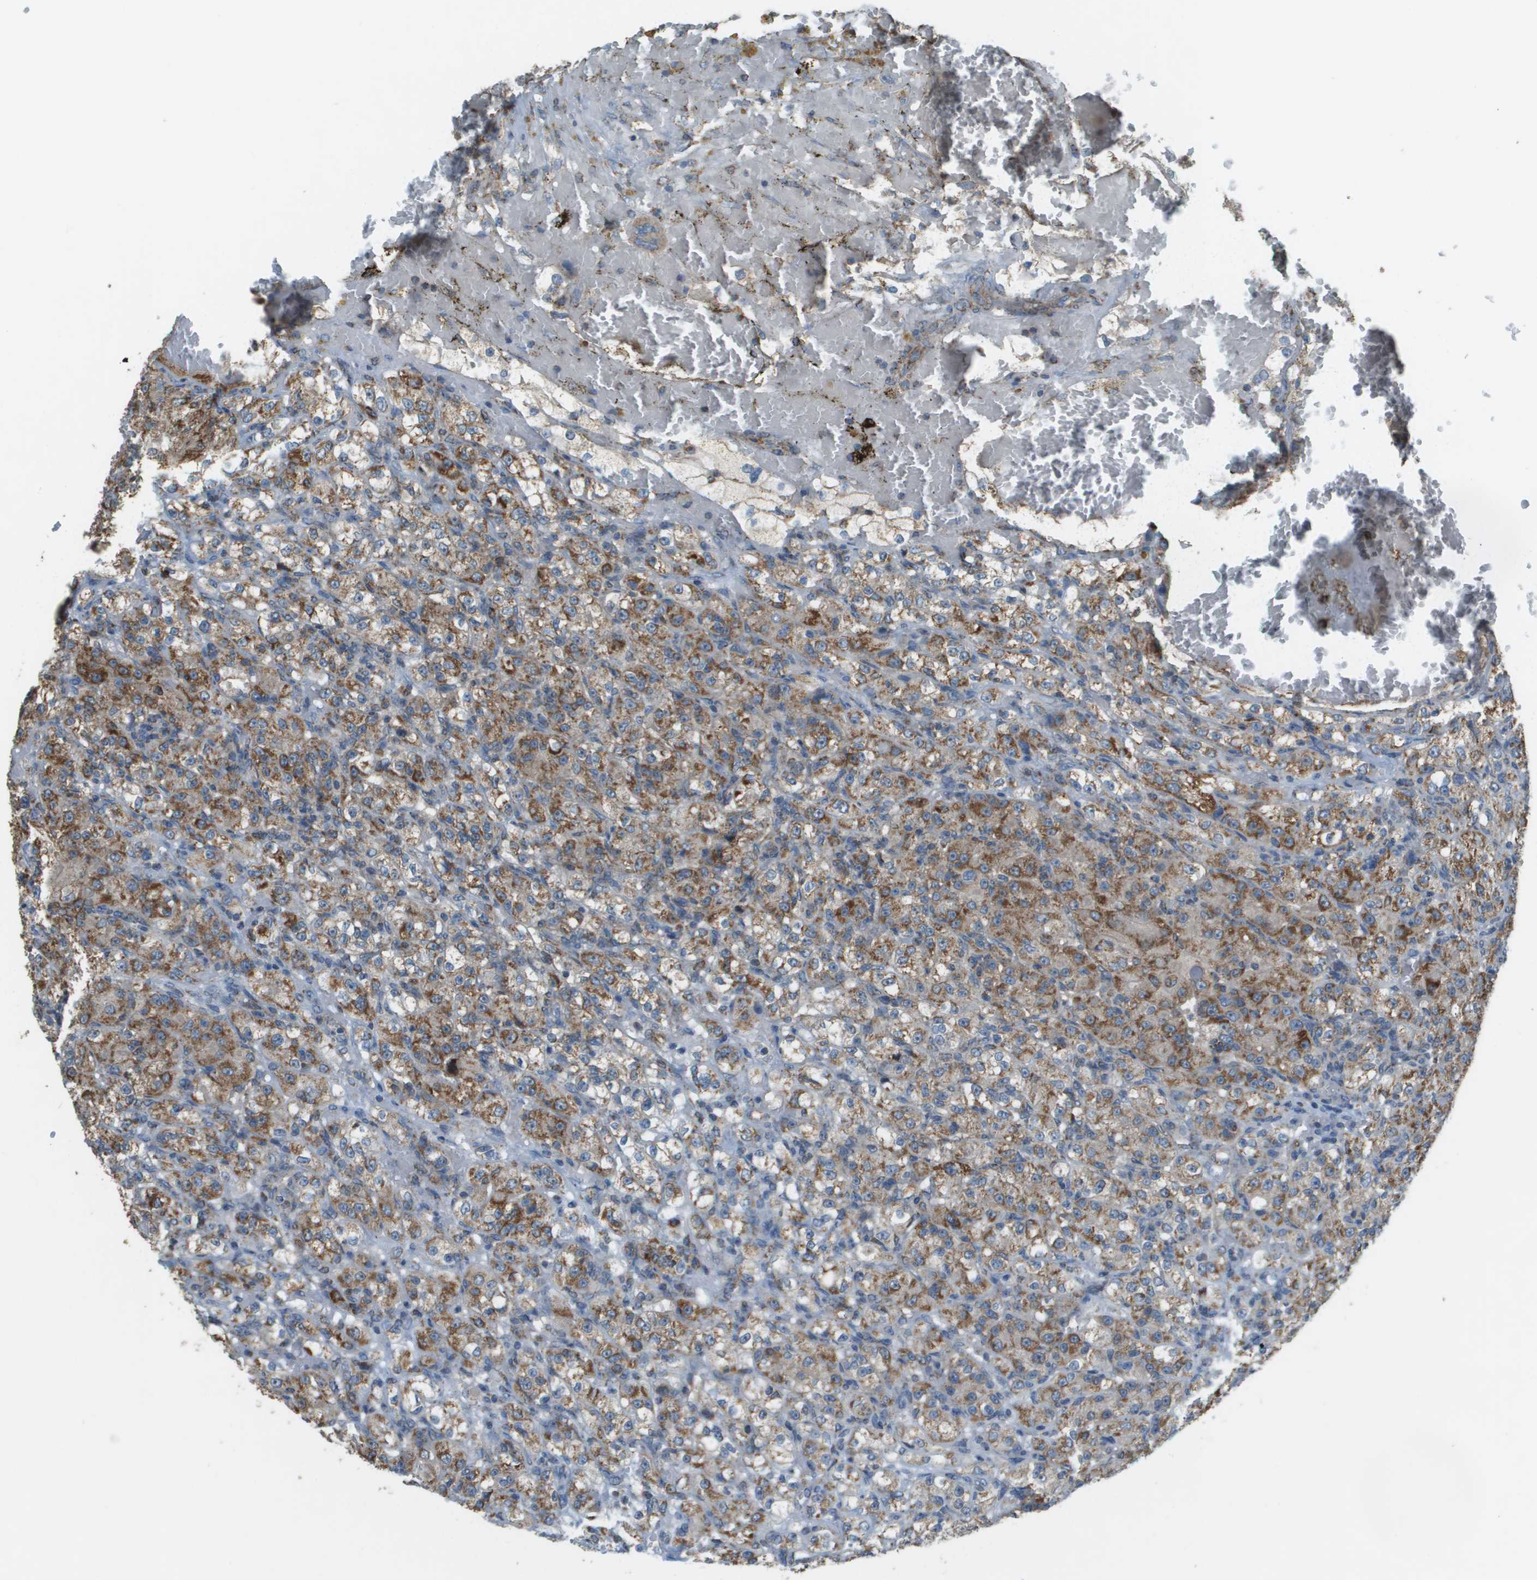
{"staining": {"intensity": "moderate", "quantity": "25%-75%", "location": "cytoplasmic/membranous"}, "tissue": "renal cancer", "cell_type": "Tumor cells", "image_type": "cancer", "snomed": [{"axis": "morphology", "description": "Normal tissue, NOS"}, {"axis": "morphology", "description": "Adenocarcinoma, NOS"}, {"axis": "topography", "description": "Kidney"}], "caption": "Immunohistochemical staining of renal cancer displays medium levels of moderate cytoplasmic/membranous positivity in approximately 25%-75% of tumor cells.", "gene": "FH", "patient": {"sex": "male", "age": 61}}